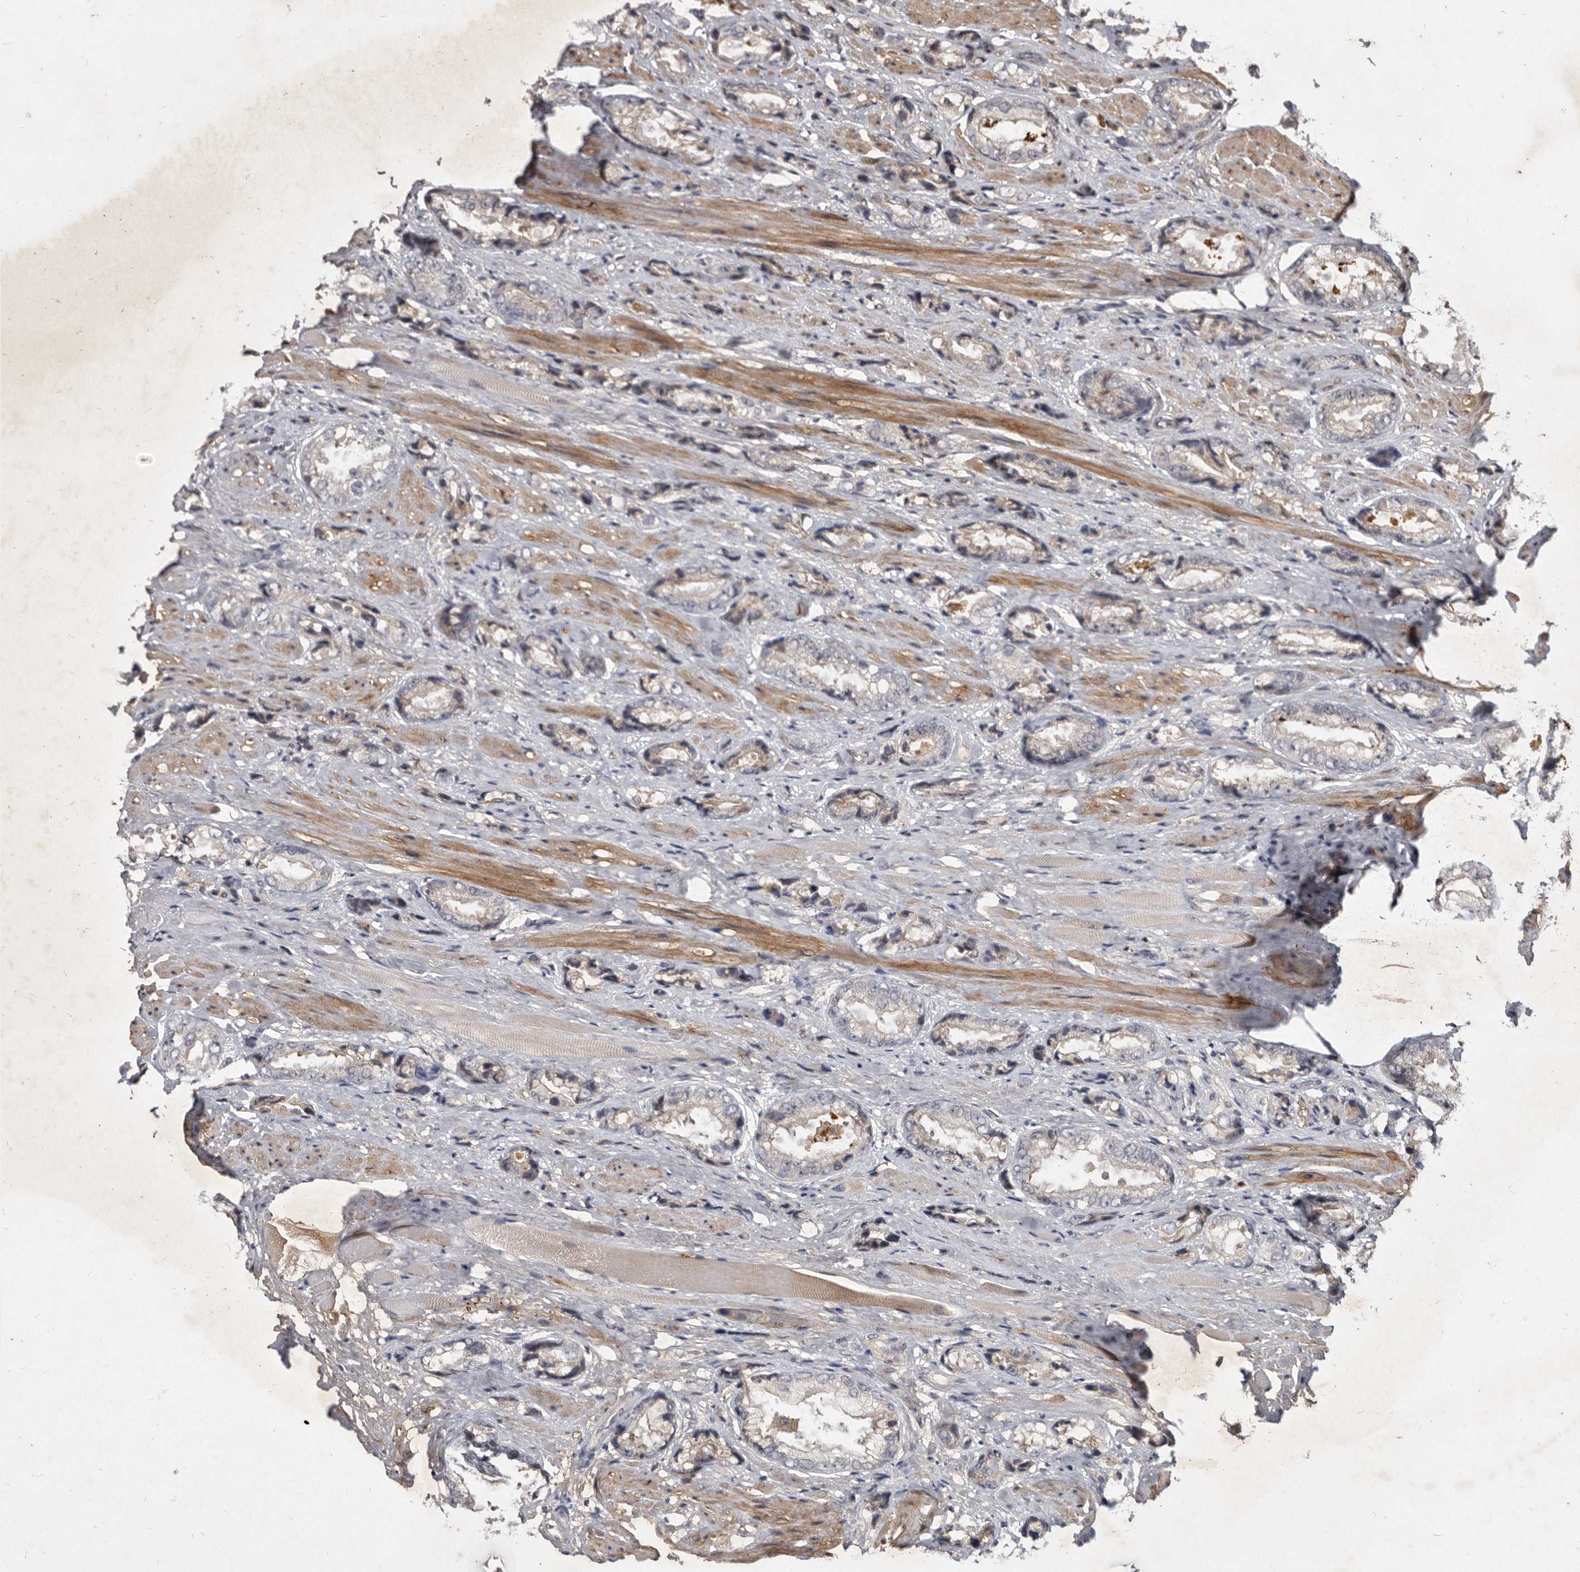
{"staining": {"intensity": "weak", "quantity": "<25%", "location": "cytoplasmic/membranous"}, "tissue": "prostate cancer", "cell_type": "Tumor cells", "image_type": "cancer", "snomed": [{"axis": "morphology", "description": "Adenocarcinoma, High grade"}, {"axis": "topography", "description": "Prostate"}], "caption": "The histopathology image demonstrates no staining of tumor cells in adenocarcinoma (high-grade) (prostate).", "gene": "DNAJC28", "patient": {"sex": "male", "age": 61}}